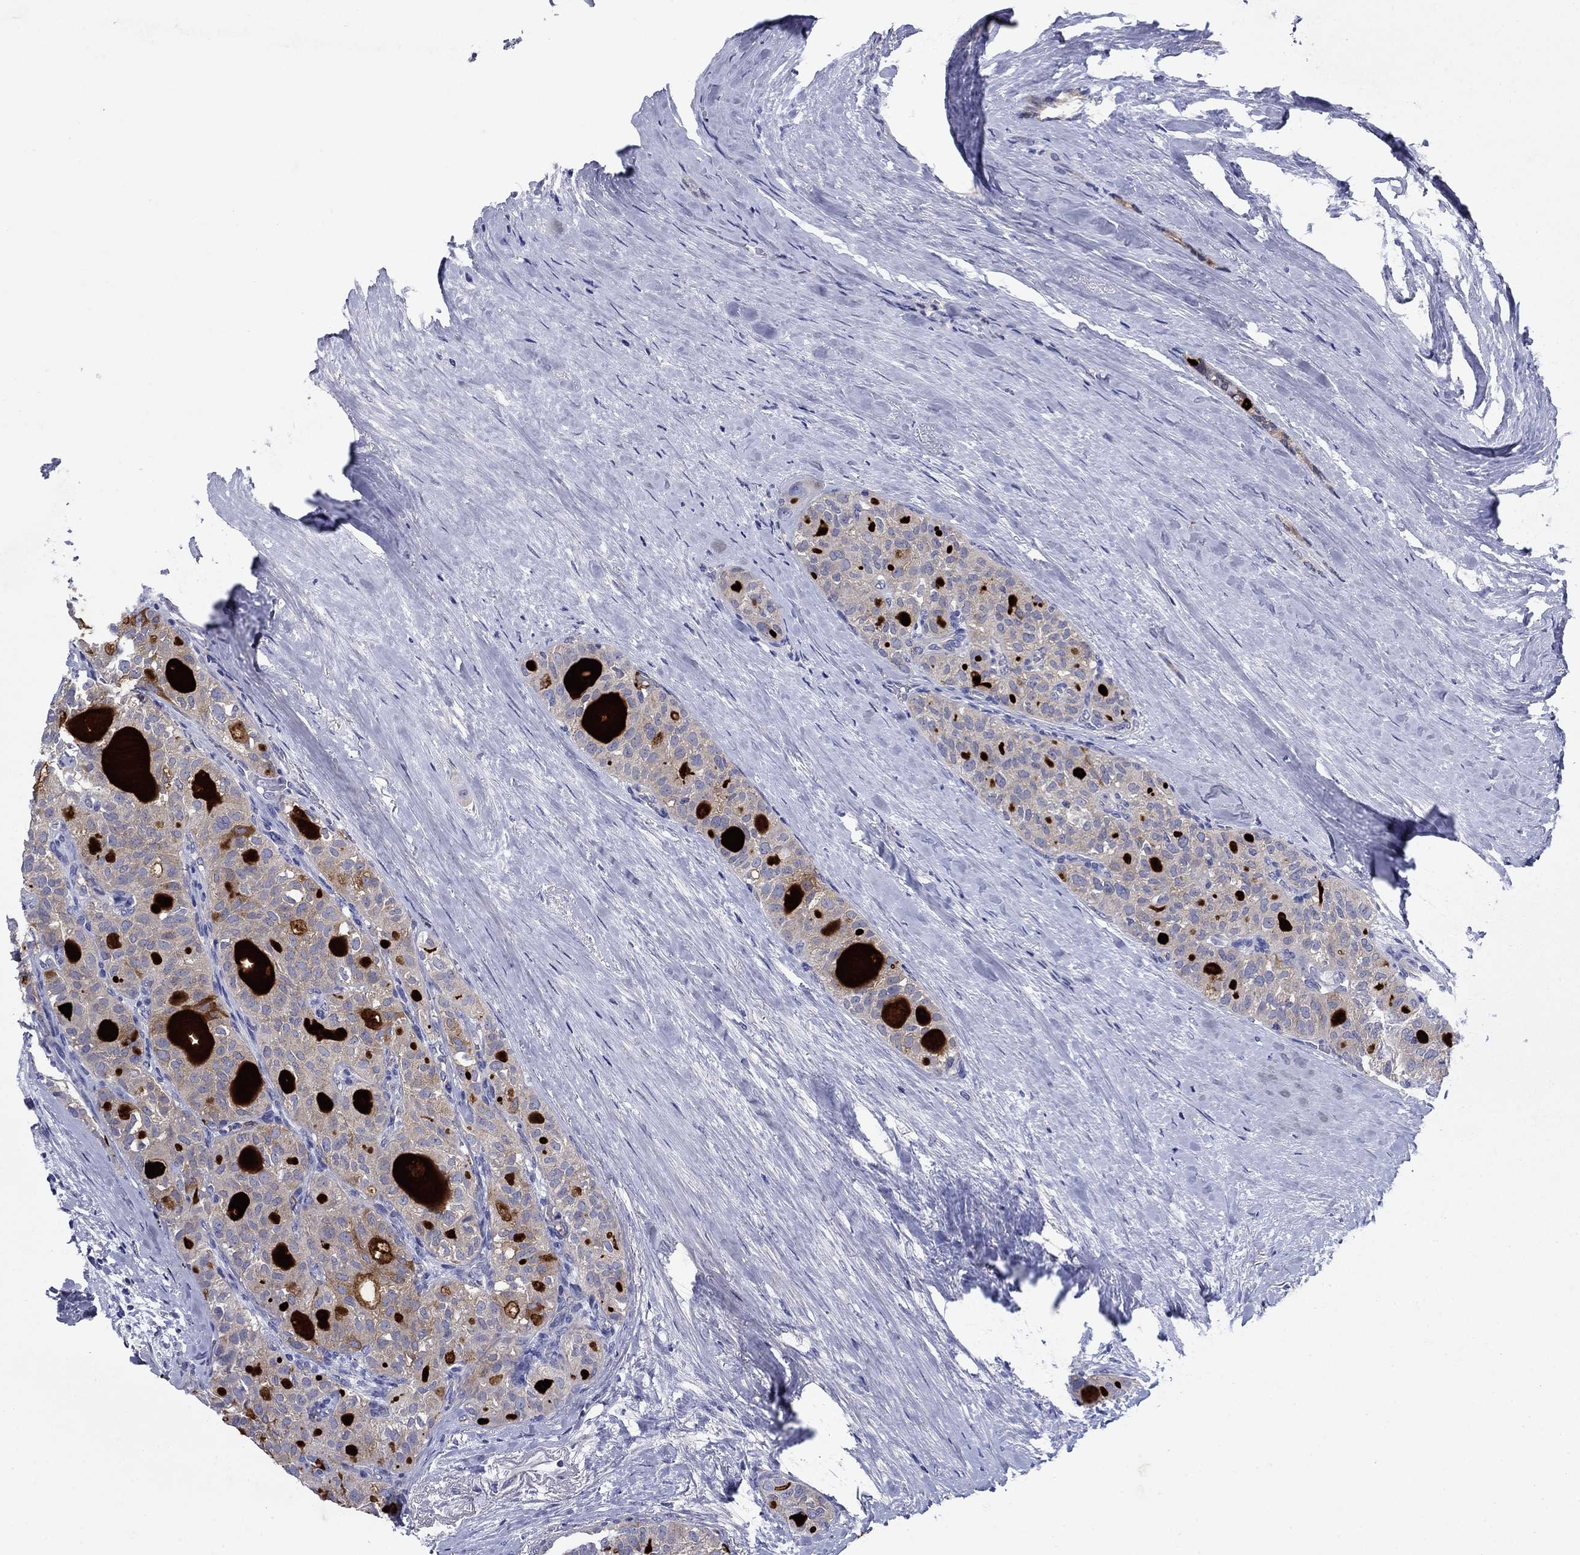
{"staining": {"intensity": "negative", "quantity": "none", "location": "none"}, "tissue": "thyroid cancer", "cell_type": "Tumor cells", "image_type": "cancer", "snomed": [{"axis": "morphology", "description": "Follicular adenoma carcinoma, NOS"}, {"axis": "topography", "description": "Thyroid gland"}], "caption": "Tumor cells show no significant protein expression in thyroid follicular adenoma carcinoma.", "gene": "SULT2B1", "patient": {"sex": "male", "age": 75}}